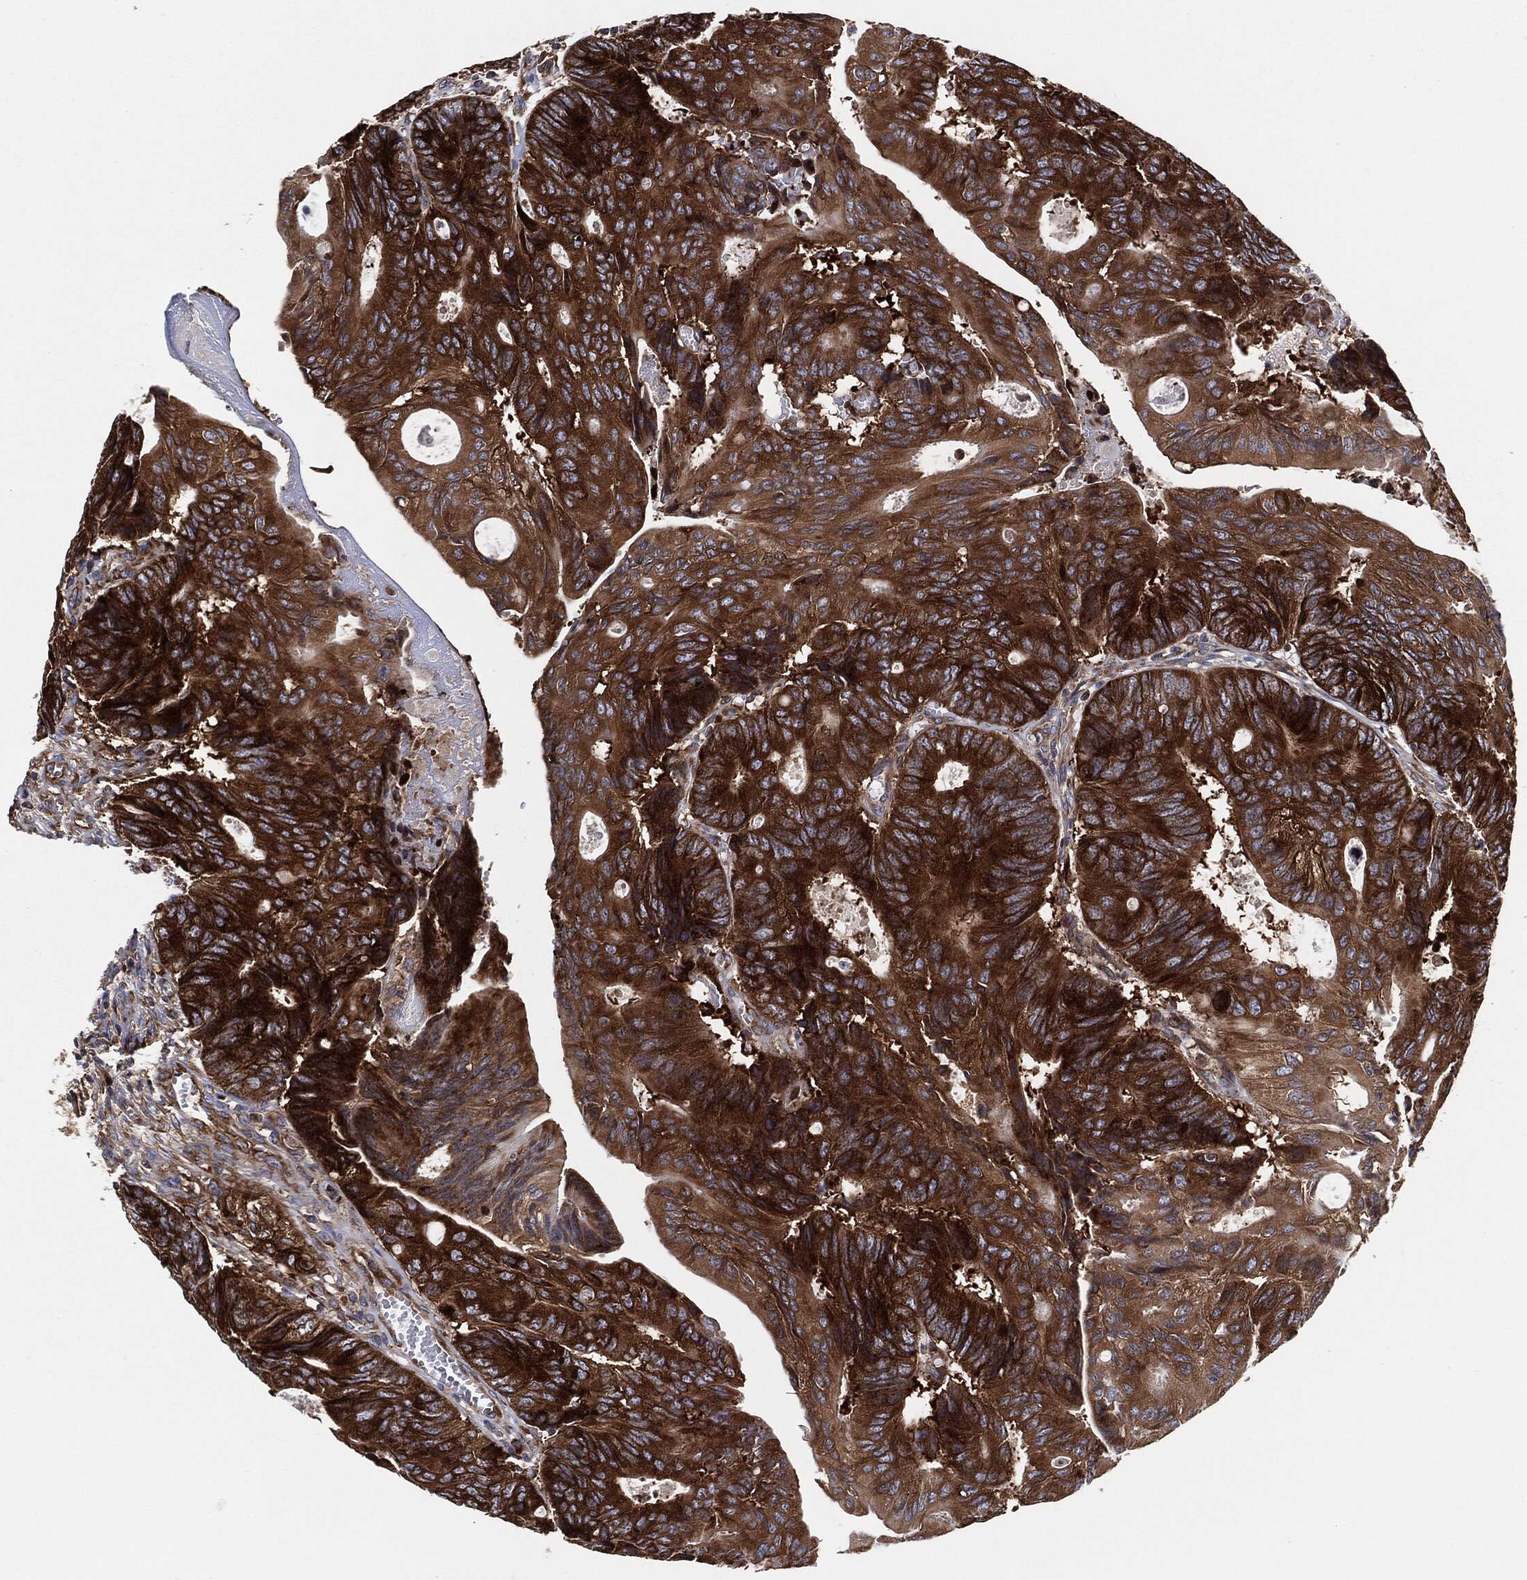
{"staining": {"intensity": "strong", "quantity": ">75%", "location": "cytoplasmic/membranous"}, "tissue": "colorectal cancer", "cell_type": "Tumor cells", "image_type": "cancer", "snomed": [{"axis": "morphology", "description": "Normal tissue, NOS"}, {"axis": "morphology", "description": "Adenocarcinoma, NOS"}, {"axis": "topography", "description": "Colon"}], "caption": "Brown immunohistochemical staining in colorectal cancer displays strong cytoplasmic/membranous staining in approximately >75% of tumor cells. (DAB (3,3'-diaminobenzidine) IHC with brightfield microscopy, high magnification).", "gene": "EIF2S2", "patient": {"sex": "male", "age": 65}}